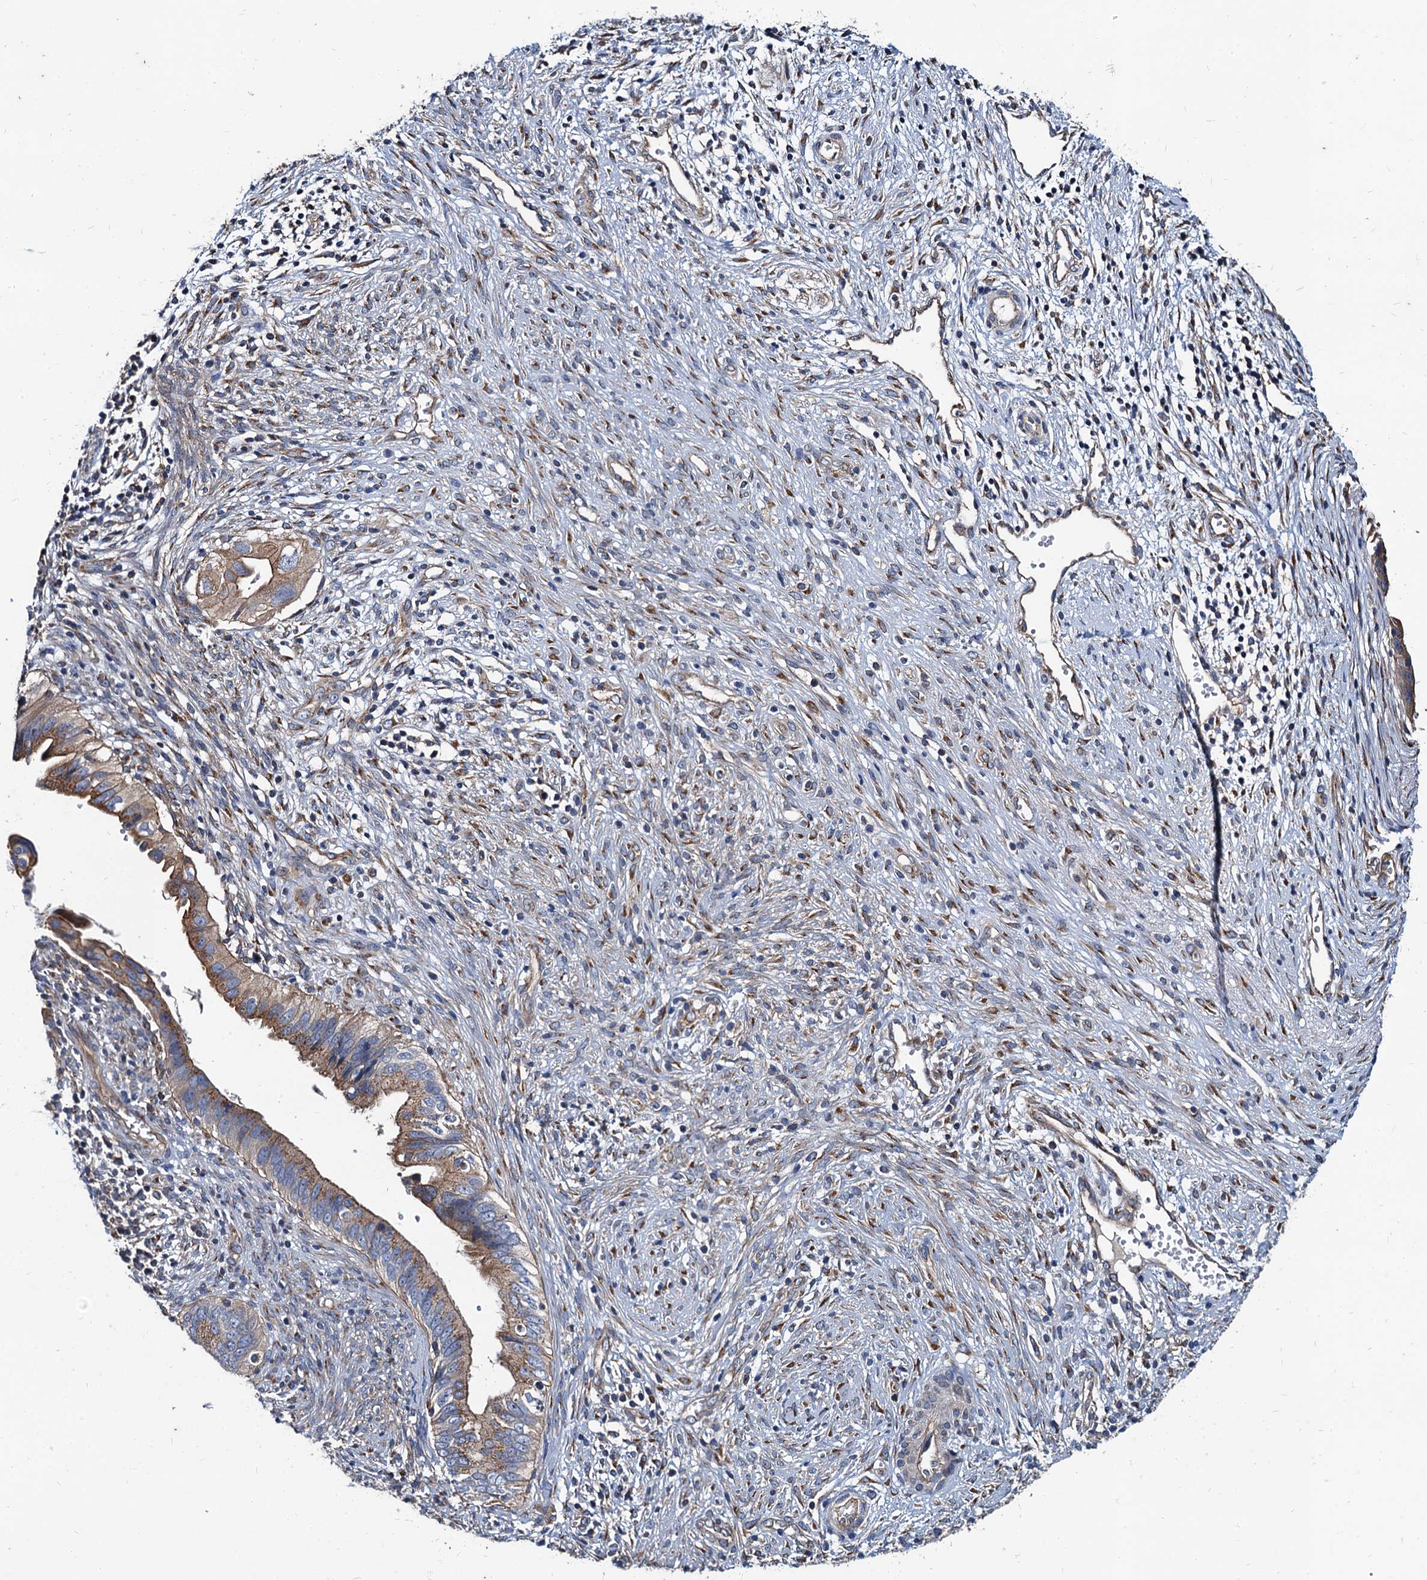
{"staining": {"intensity": "moderate", "quantity": "25%-75%", "location": "cytoplasmic/membranous"}, "tissue": "cervical cancer", "cell_type": "Tumor cells", "image_type": "cancer", "snomed": [{"axis": "morphology", "description": "Adenocarcinoma, NOS"}, {"axis": "topography", "description": "Cervix"}], "caption": "High-power microscopy captured an IHC micrograph of cervical adenocarcinoma, revealing moderate cytoplasmic/membranous positivity in approximately 25%-75% of tumor cells.", "gene": "NGRN", "patient": {"sex": "female", "age": 42}}